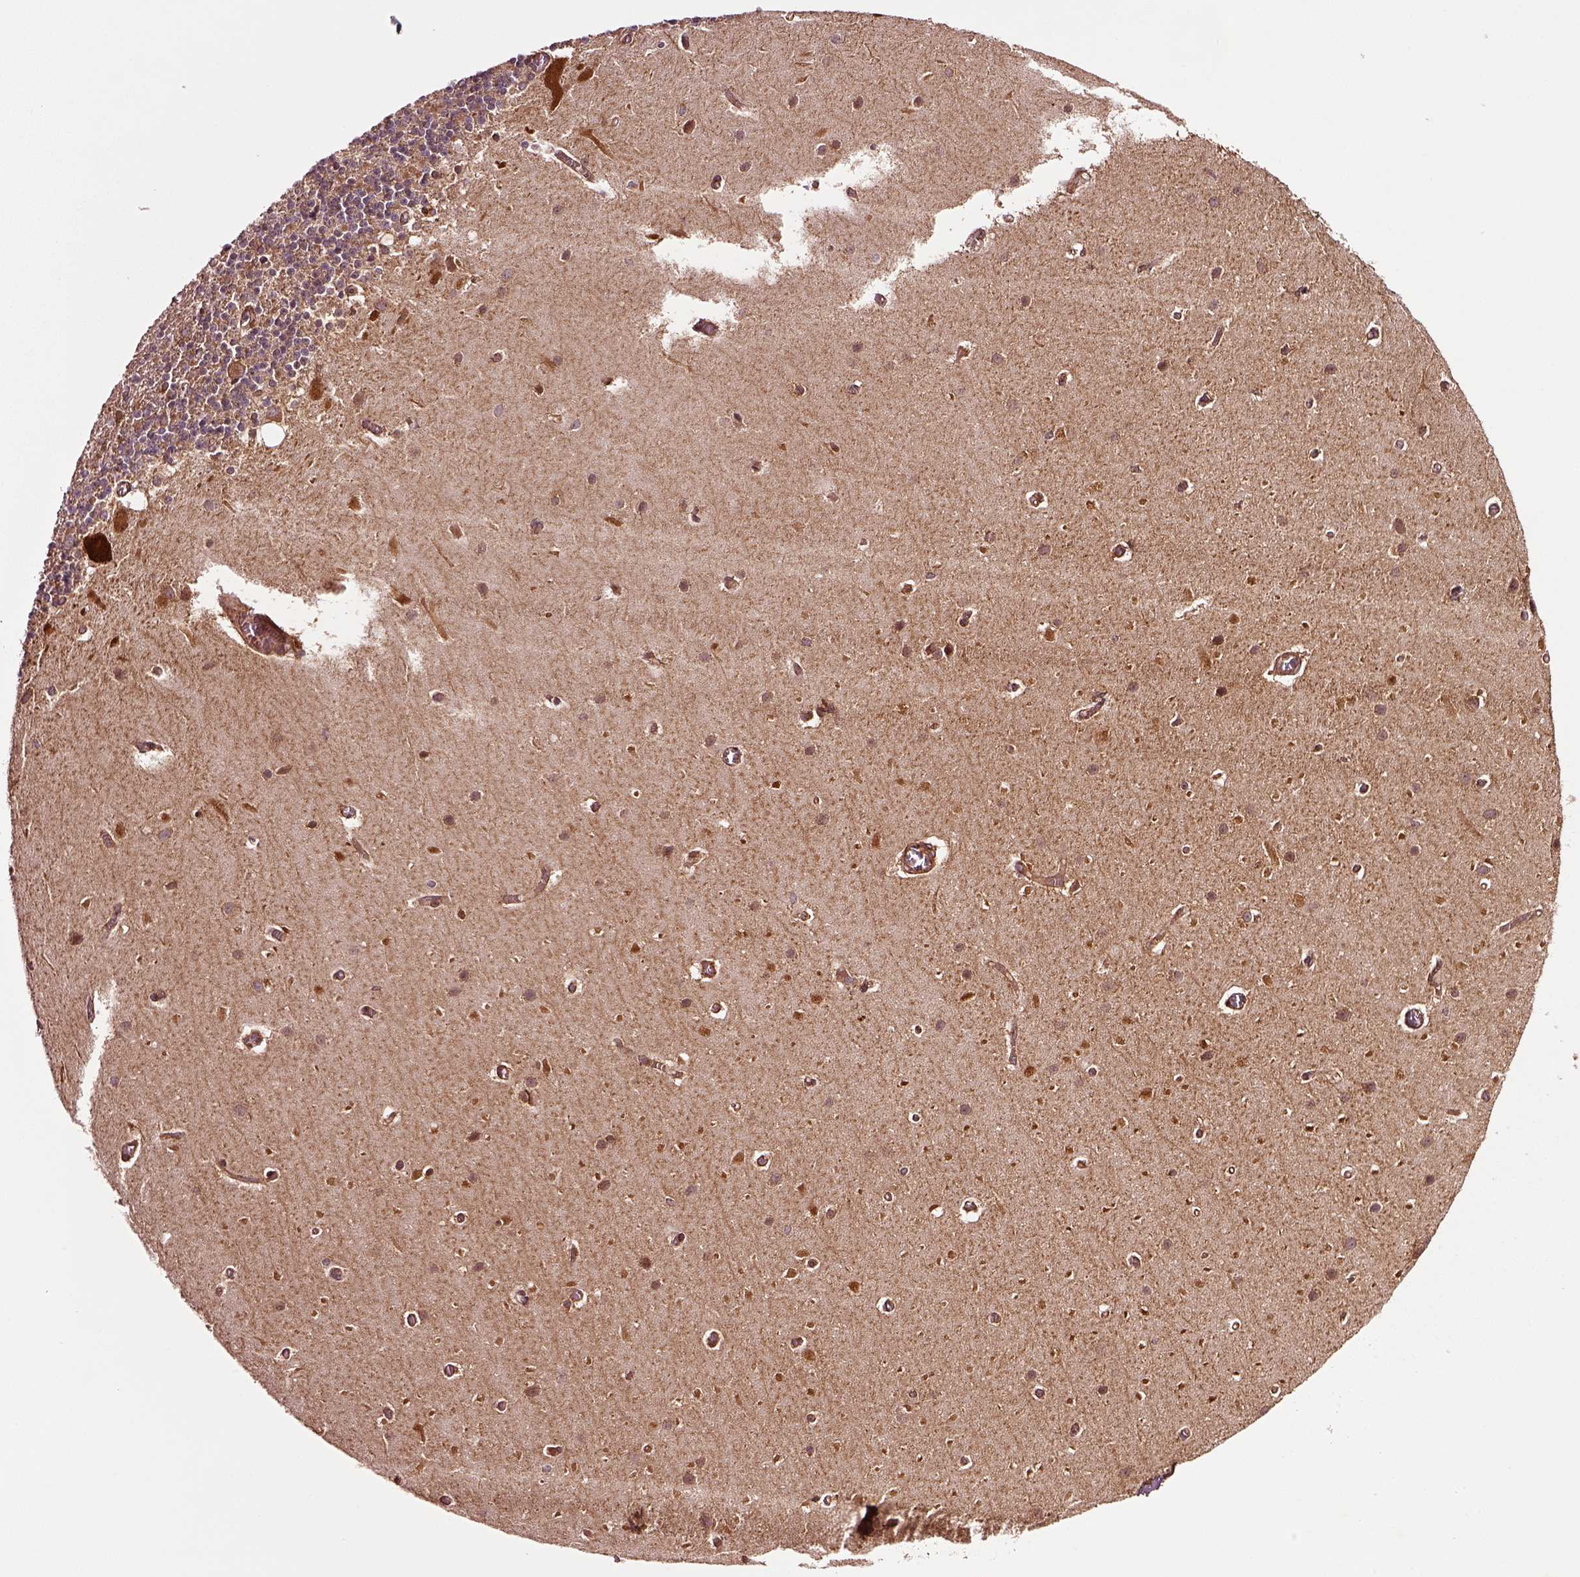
{"staining": {"intensity": "moderate", "quantity": "<25%", "location": "cytoplasmic/membranous"}, "tissue": "cerebellum", "cell_type": "Cells in granular layer", "image_type": "normal", "snomed": [{"axis": "morphology", "description": "Normal tissue, NOS"}, {"axis": "topography", "description": "Cerebellum"}], "caption": "Moderate cytoplasmic/membranous positivity is seen in about <25% of cells in granular layer in unremarkable cerebellum.", "gene": "WASHC2A", "patient": {"sex": "male", "age": 70}}